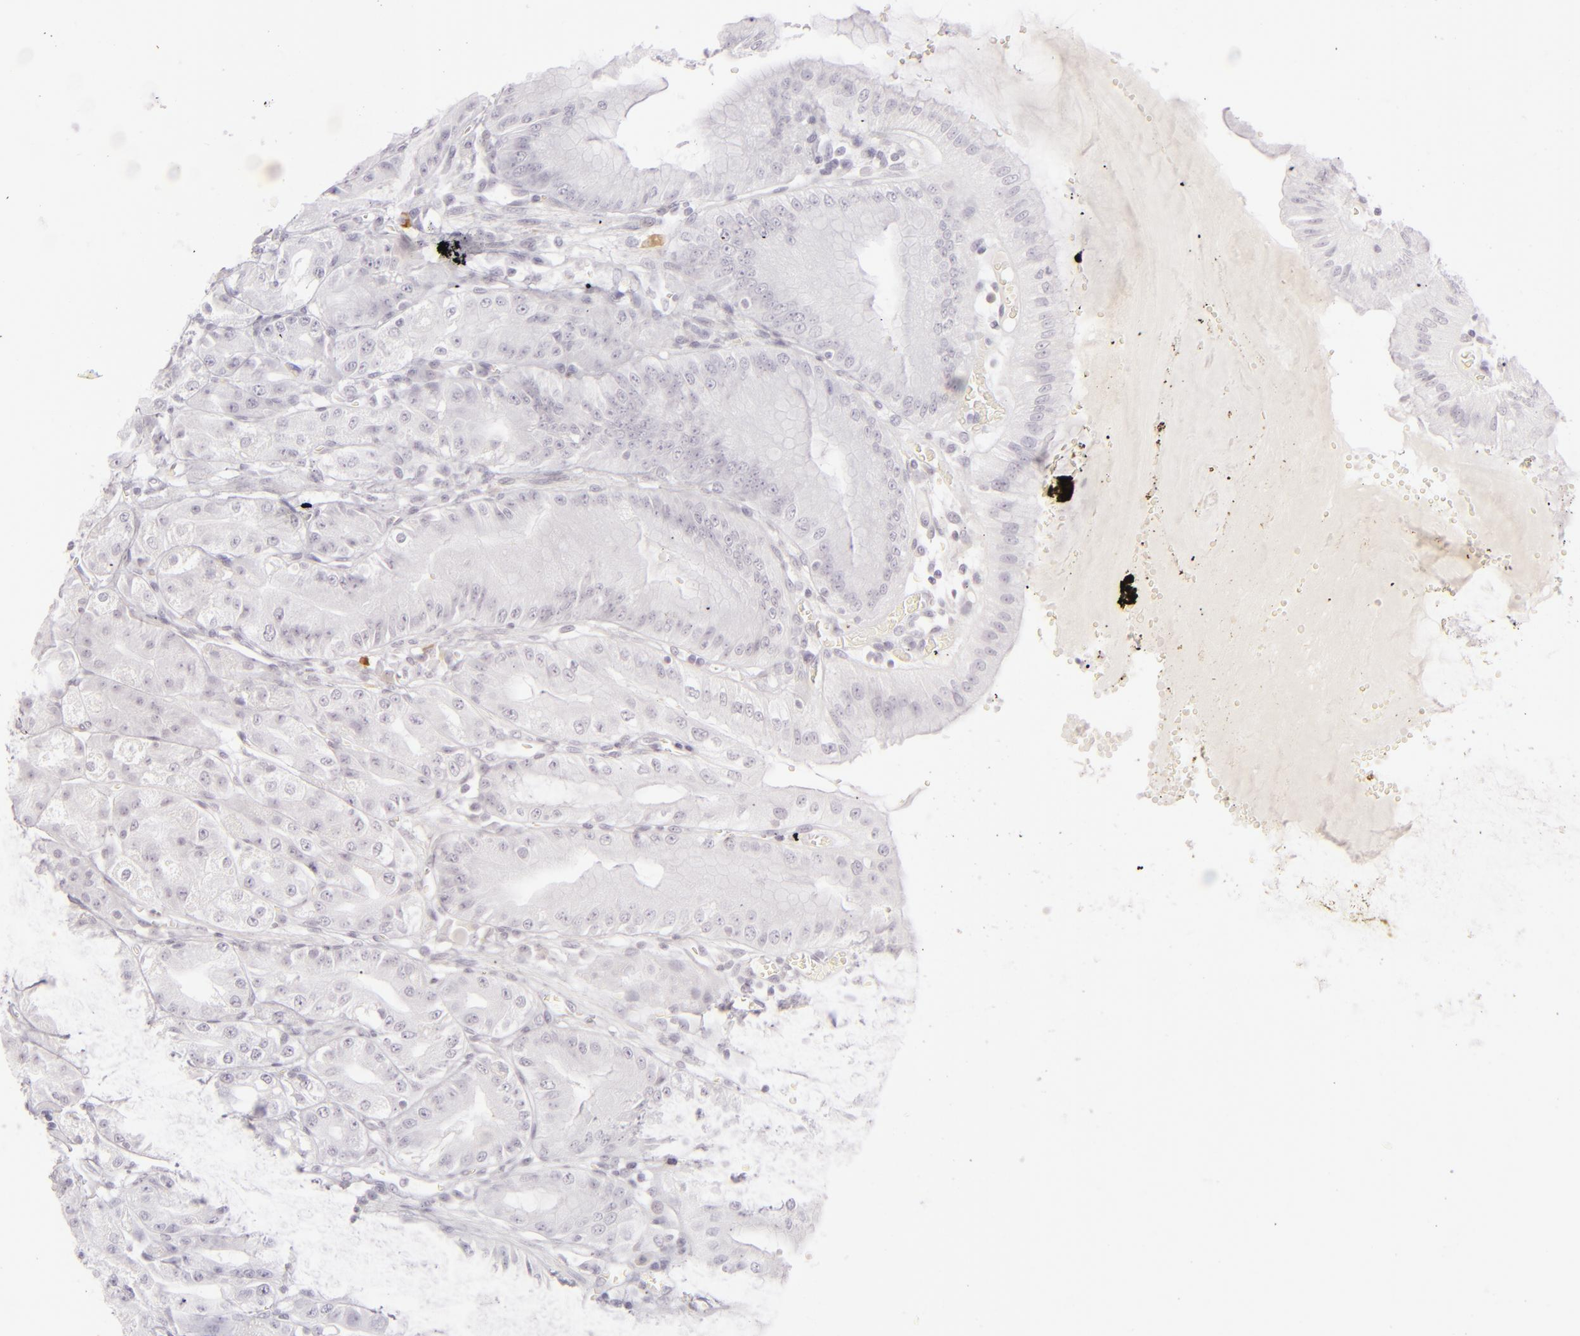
{"staining": {"intensity": "negative", "quantity": "none", "location": "none"}, "tissue": "stomach", "cell_type": "Glandular cells", "image_type": "normal", "snomed": [{"axis": "morphology", "description": "Normal tissue, NOS"}, {"axis": "topography", "description": "Stomach, lower"}], "caption": "A high-resolution photomicrograph shows IHC staining of normal stomach, which shows no significant expression in glandular cells.", "gene": "CDX2", "patient": {"sex": "male", "age": 71}}